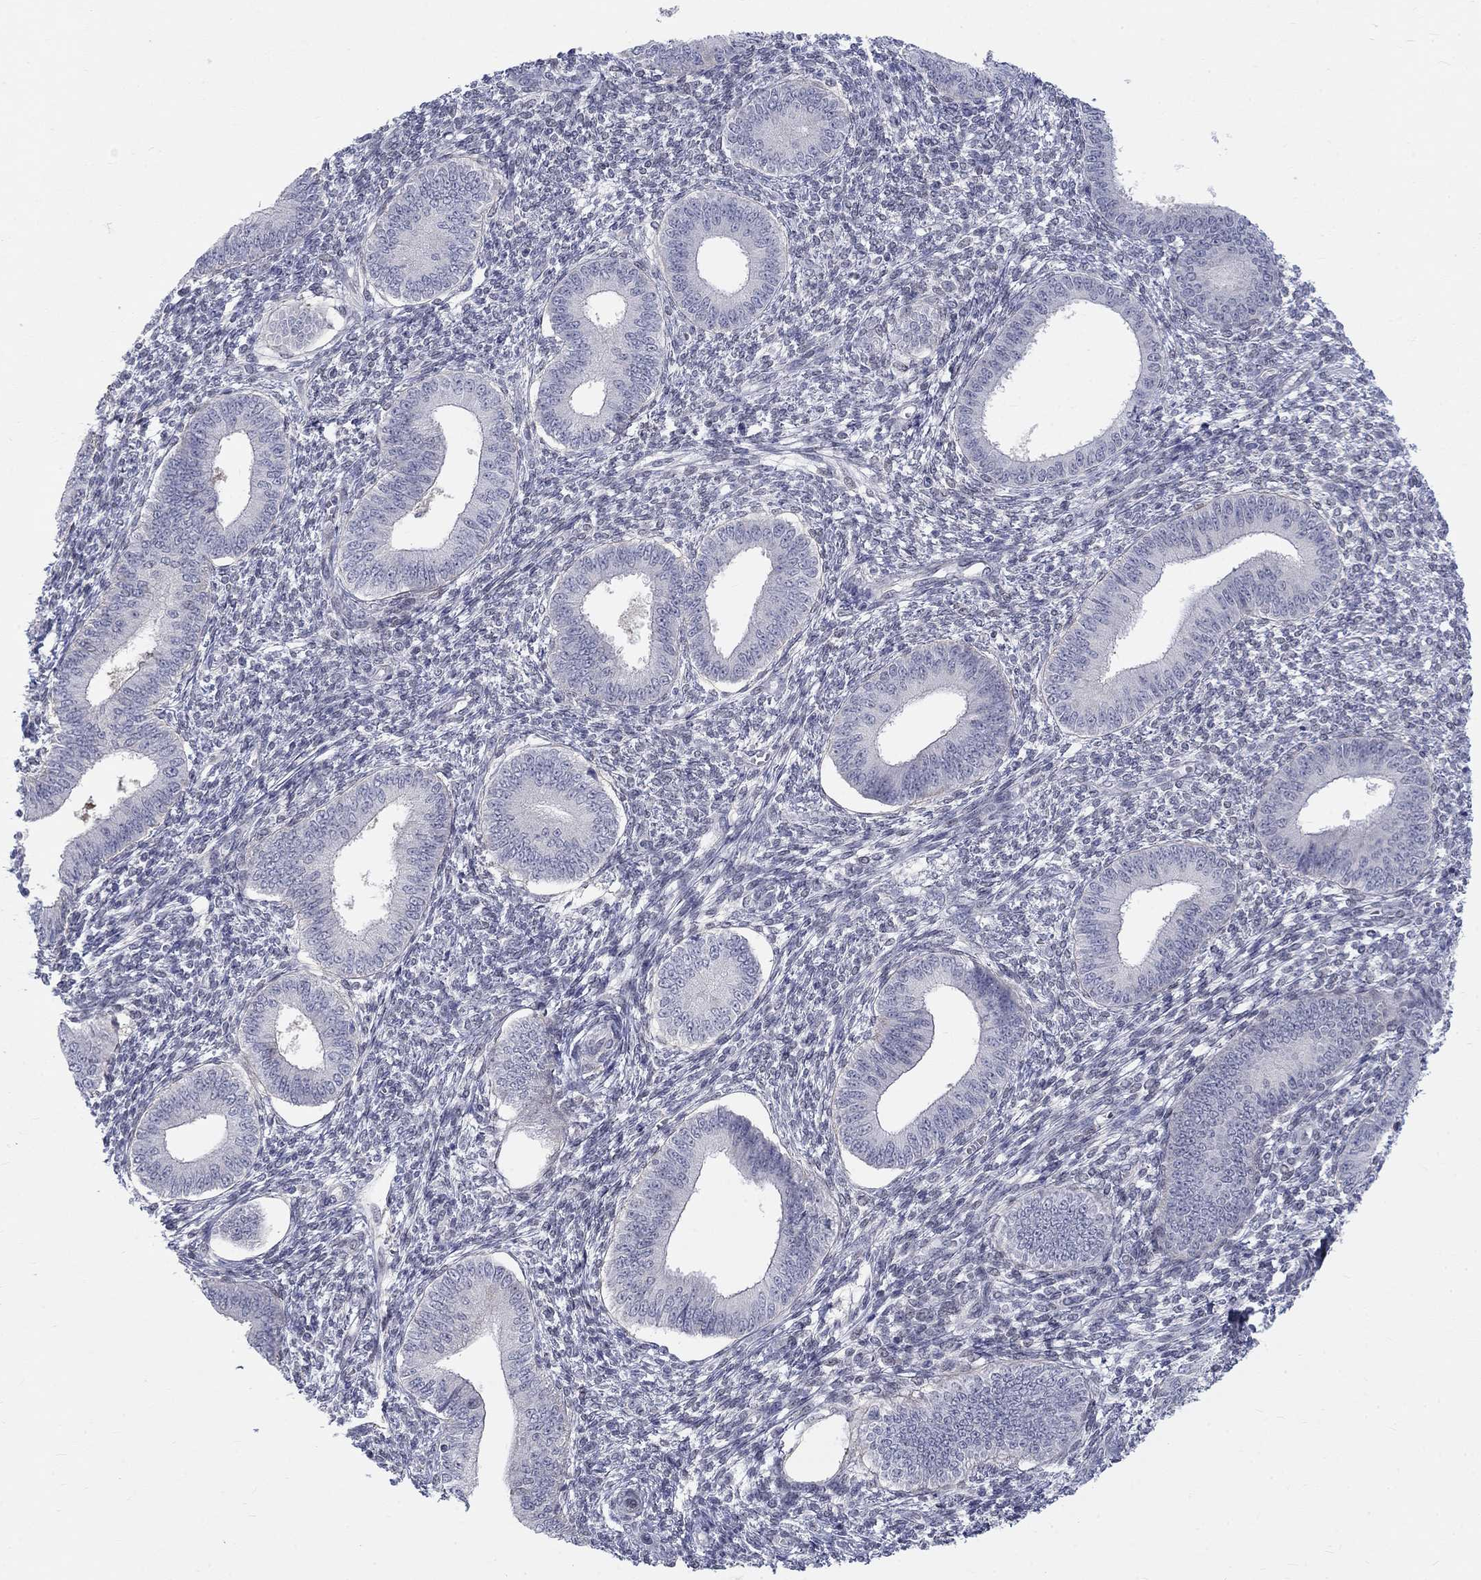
{"staining": {"intensity": "negative", "quantity": "none", "location": "none"}, "tissue": "endometrium", "cell_type": "Cells in endometrial stroma", "image_type": "normal", "snomed": [{"axis": "morphology", "description": "Normal tissue, NOS"}, {"axis": "topography", "description": "Endometrium"}], "caption": "Immunohistochemical staining of unremarkable endometrium exhibits no significant positivity in cells in endometrial stroma.", "gene": "EGFLAM", "patient": {"sex": "female", "age": 42}}